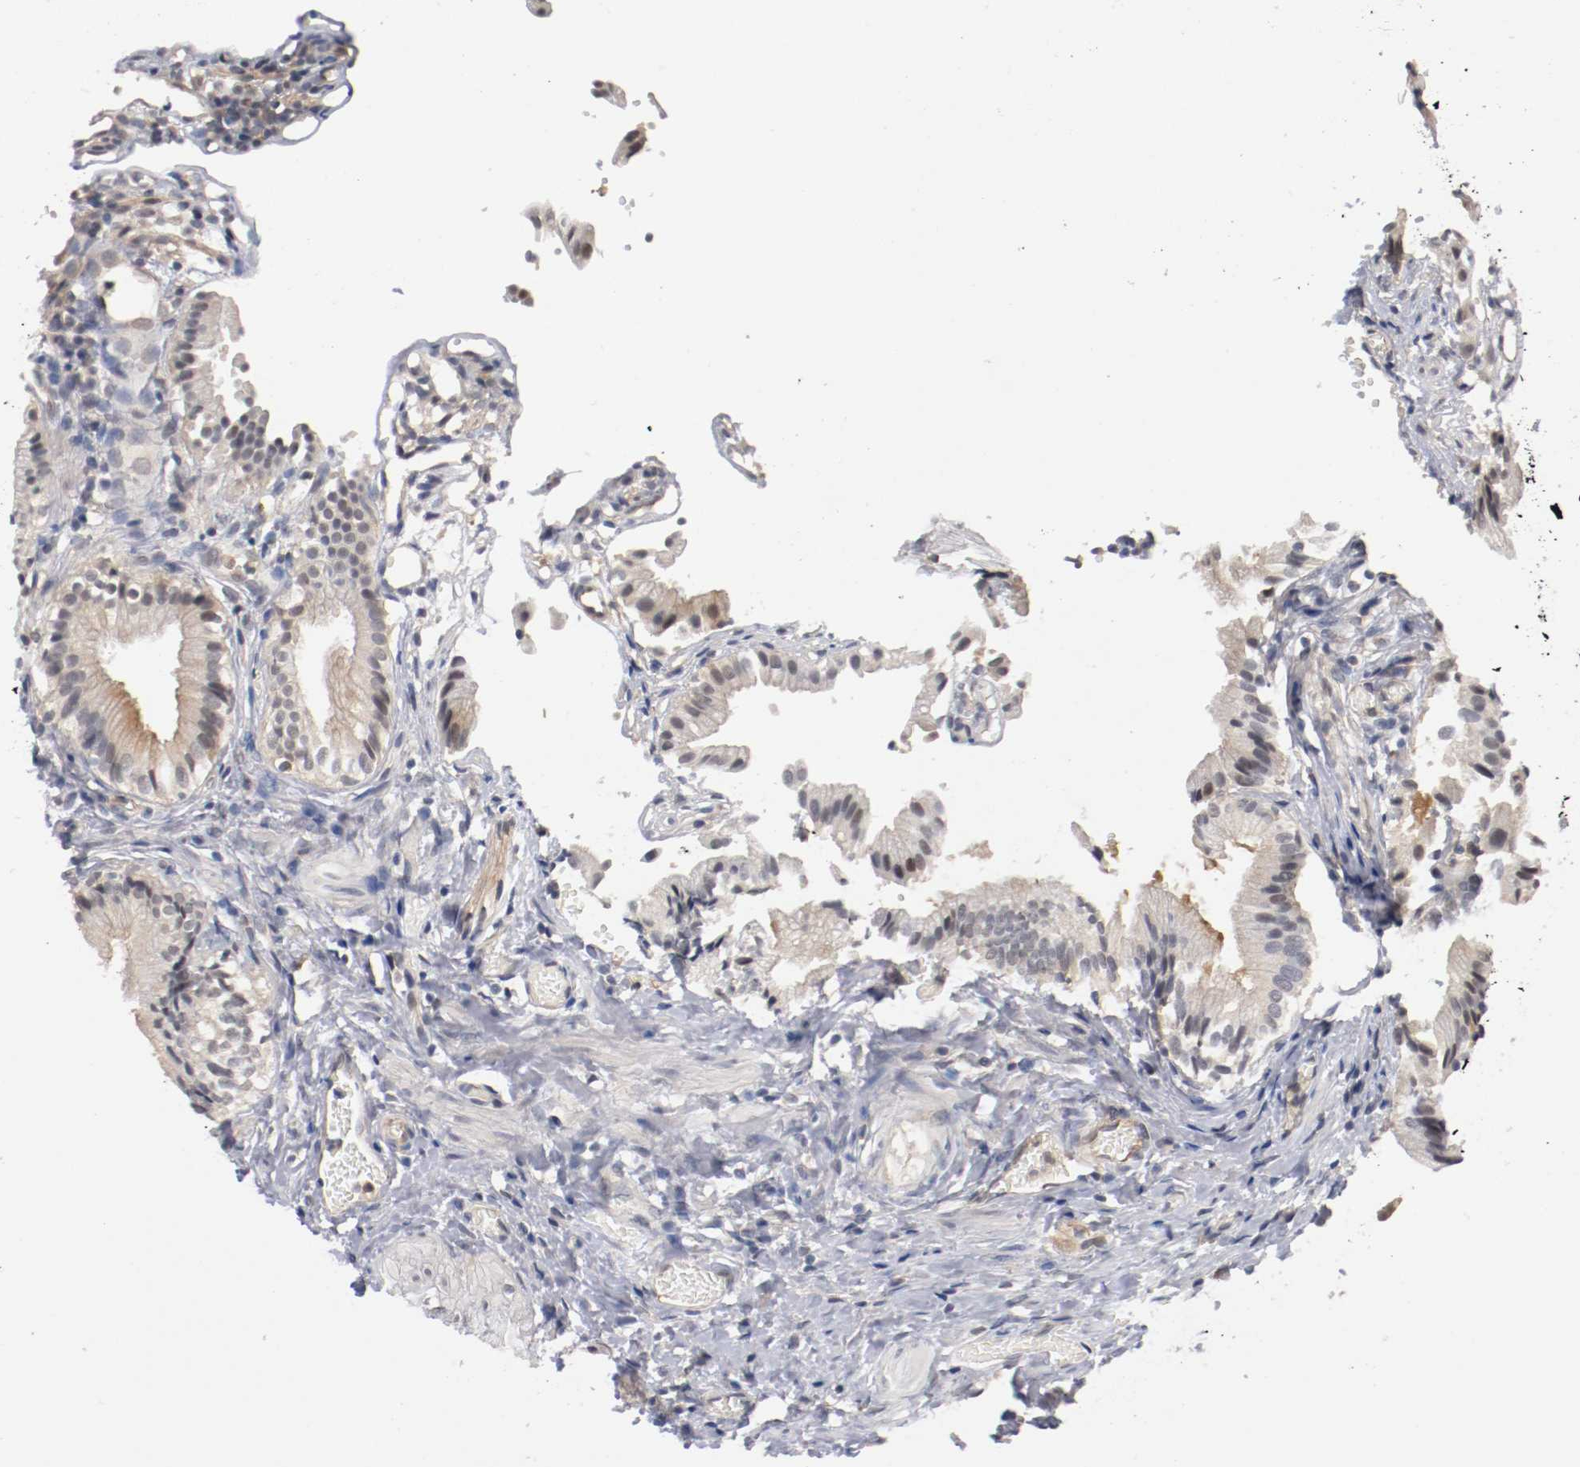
{"staining": {"intensity": "weak", "quantity": "25%-75%", "location": "cytoplasmic/membranous,nuclear"}, "tissue": "gallbladder", "cell_type": "Glandular cells", "image_type": "normal", "snomed": [{"axis": "morphology", "description": "Normal tissue, NOS"}, {"axis": "topography", "description": "Gallbladder"}], "caption": "Gallbladder stained with a brown dye demonstrates weak cytoplasmic/membranous,nuclear positive staining in about 25%-75% of glandular cells.", "gene": "RBM23", "patient": {"sex": "male", "age": 65}}